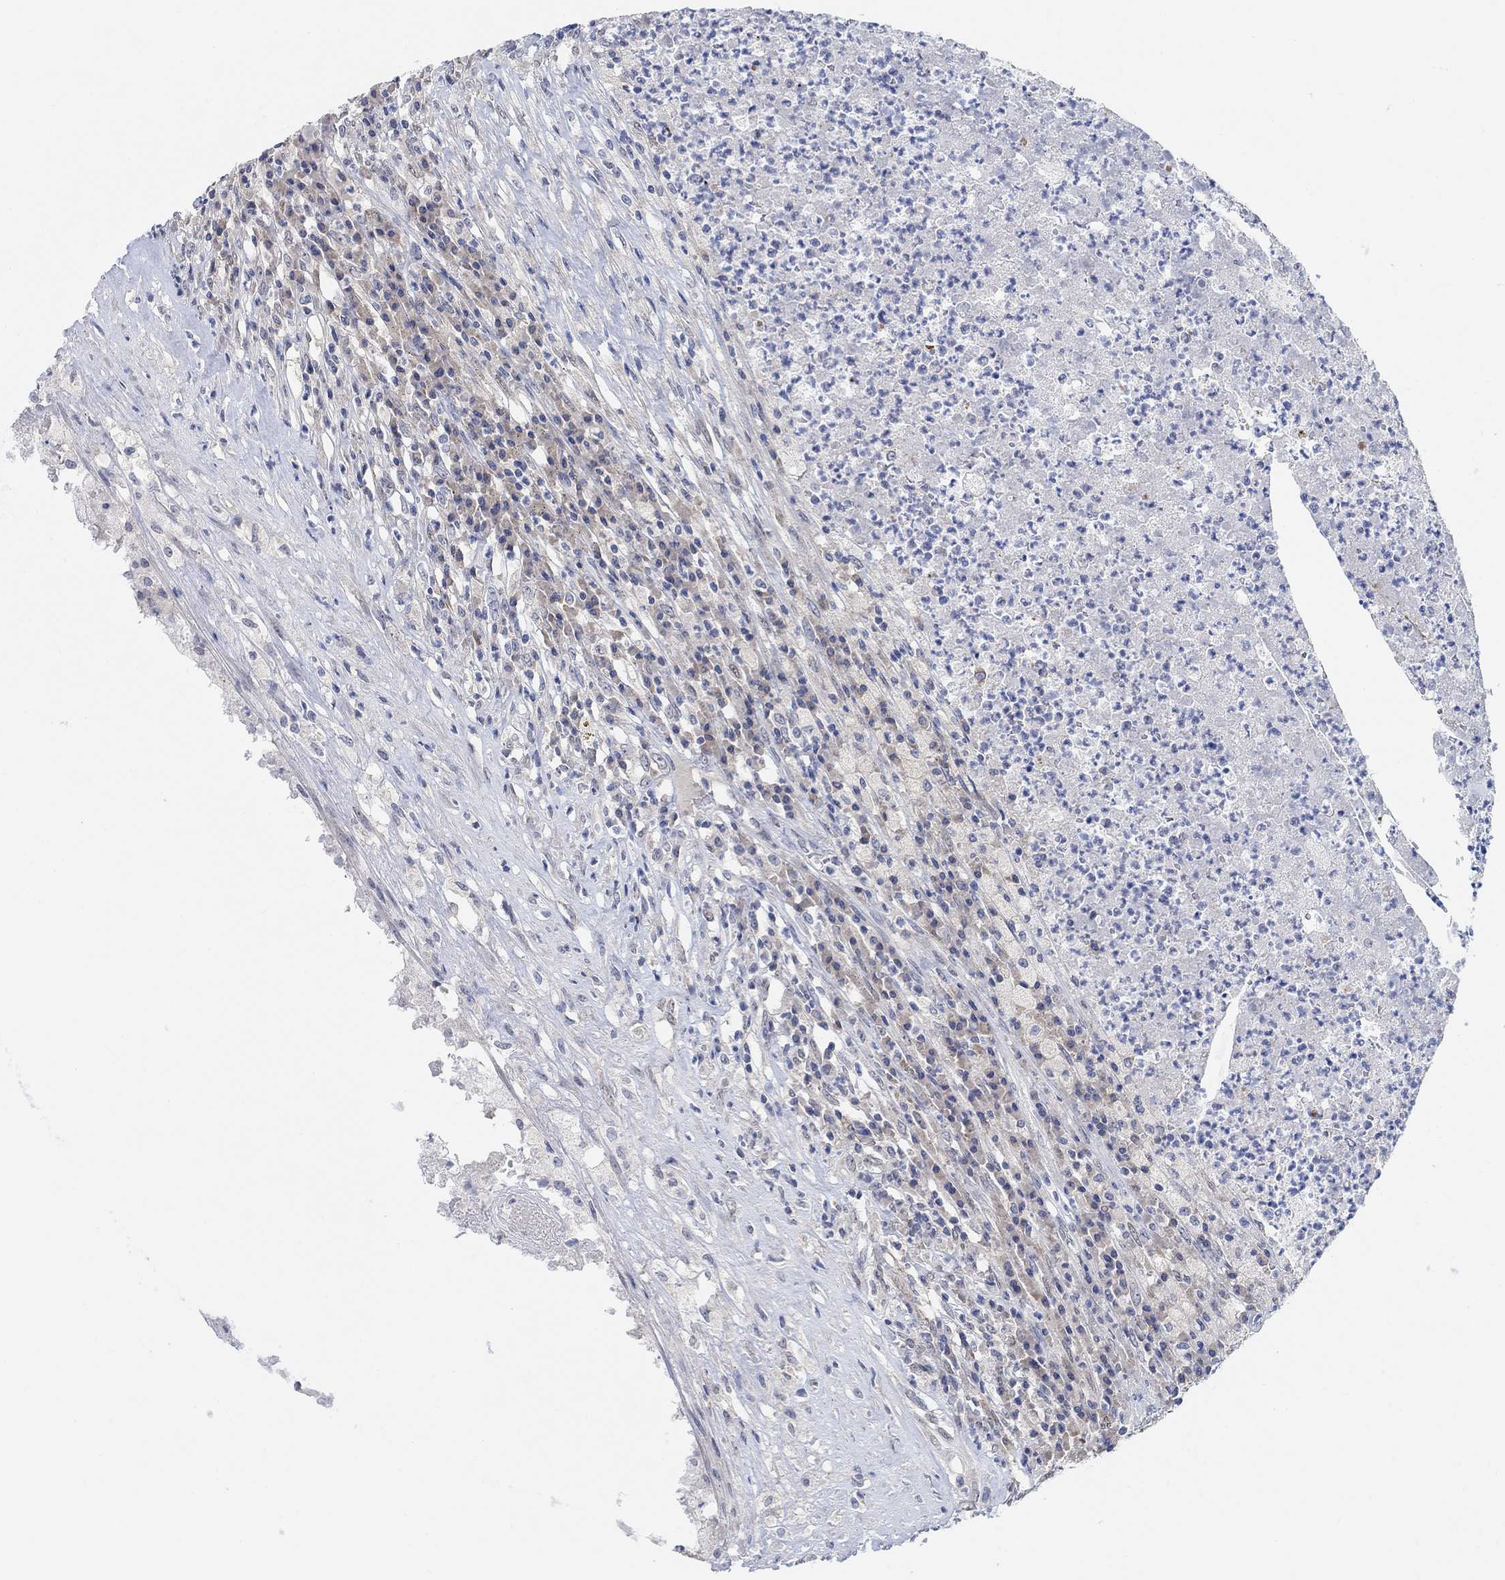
{"staining": {"intensity": "negative", "quantity": "none", "location": "none"}, "tissue": "testis cancer", "cell_type": "Tumor cells", "image_type": "cancer", "snomed": [{"axis": "morphology", "description": "Necrosis, NOS"}, {"axis": "morphology", "description": "Carcinoma, Embryonal, NOS"}, {"axis": "topography", "description": "Testis"}], "caption": "DAB immunohistochemical staining of testis cancer (embryonal carcinoma) exhibits no significant staining in tumor cells.", "gene": "RIMS1", "patient": {"sex": "male", "age": 19}}